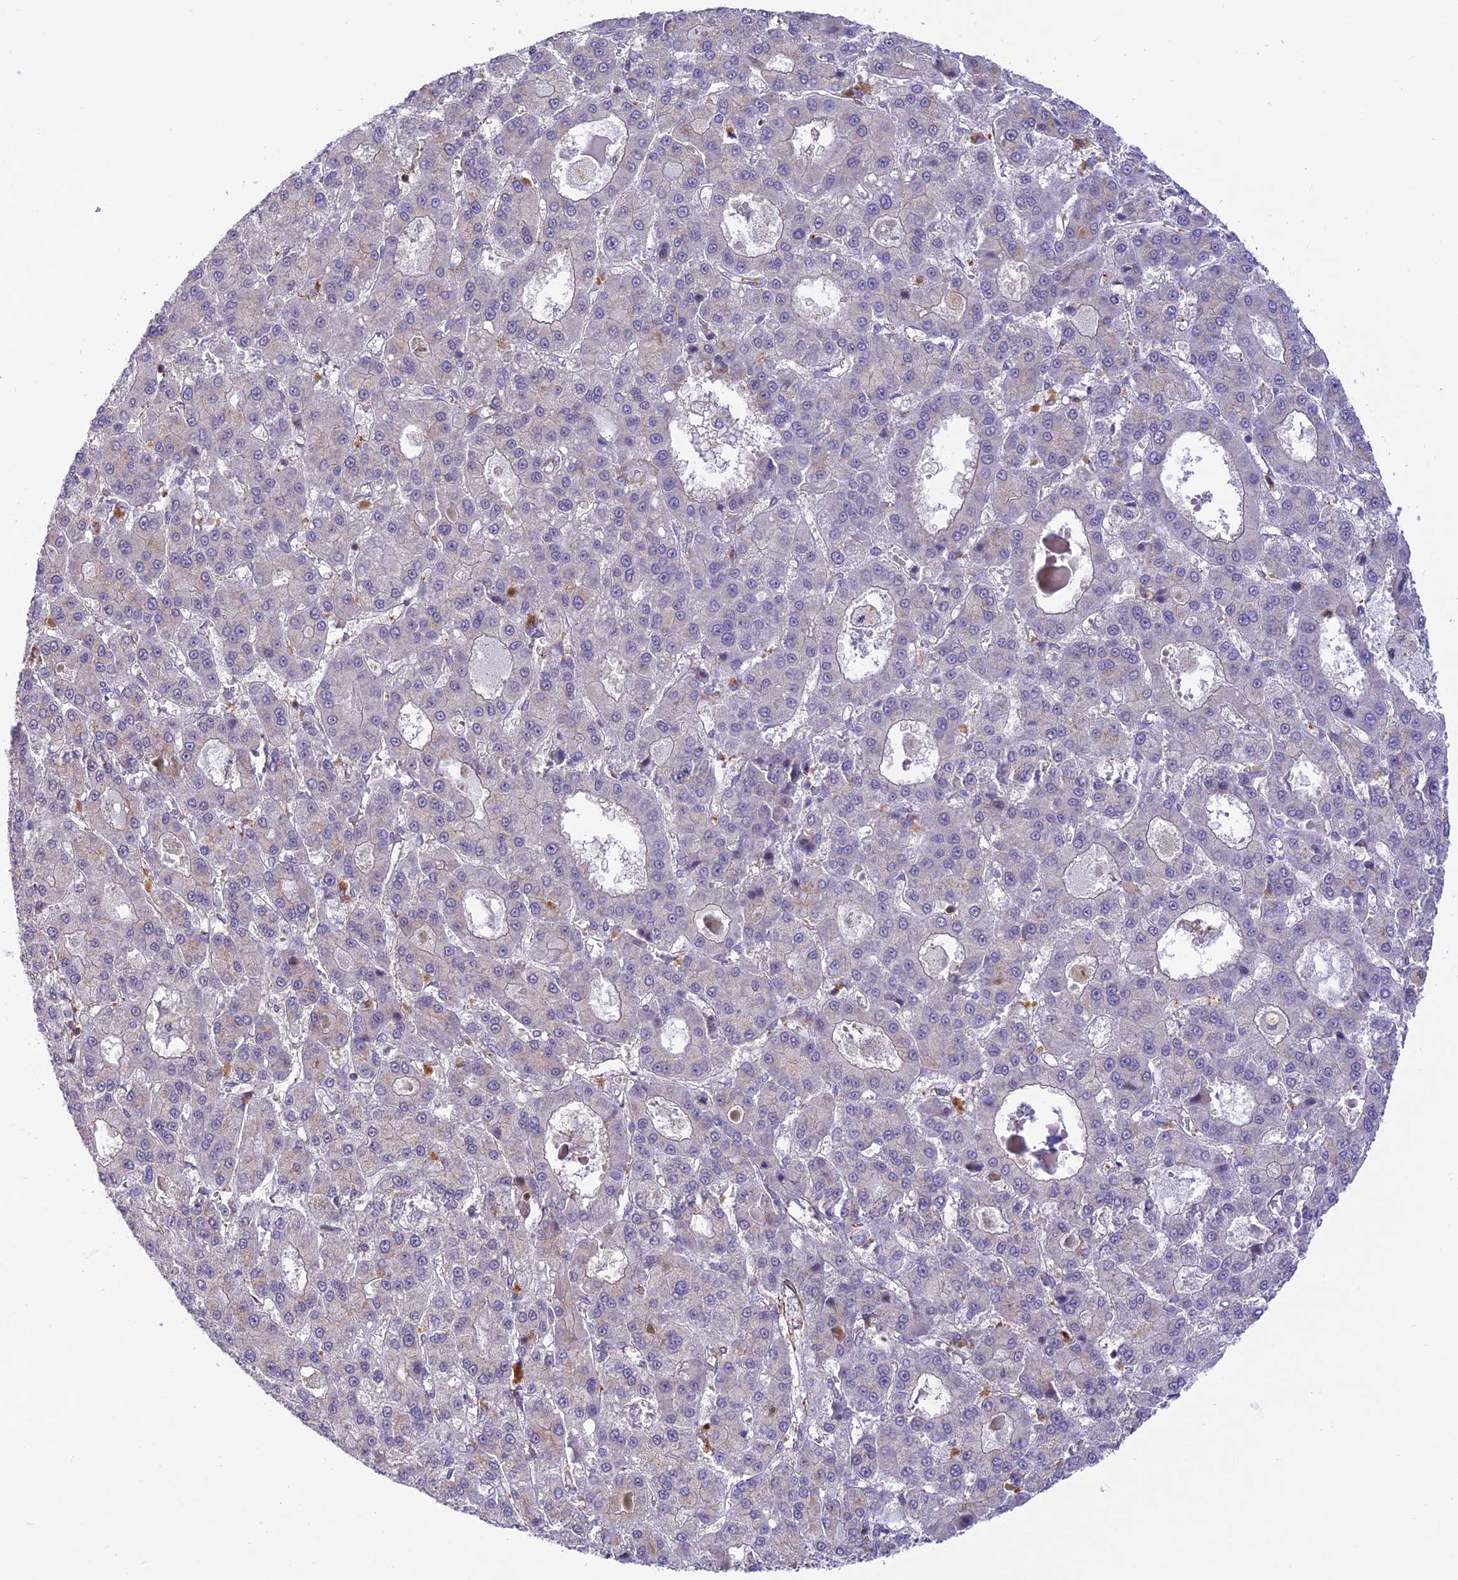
{"staining": {"intensity": "negative", "quantity": "none", "location": "none"}, "tissue": "liver cancer", "cell_type": "Tumor cells", "image_type": "cancer", "snomed": [{"axis": "morphology", "description": "Carcinoma, Hepatocellular, NOS"}, {"axis": "topography", "description": "Liver"}], "caption": "Liver hepatocellular carcinoma was stained to show a protein in brown. There is no significant positivity in tumor cells. Nuclei are stained in blue.", "gene": "FBXW4", "patient": {"sex": "male", "age": 70}}